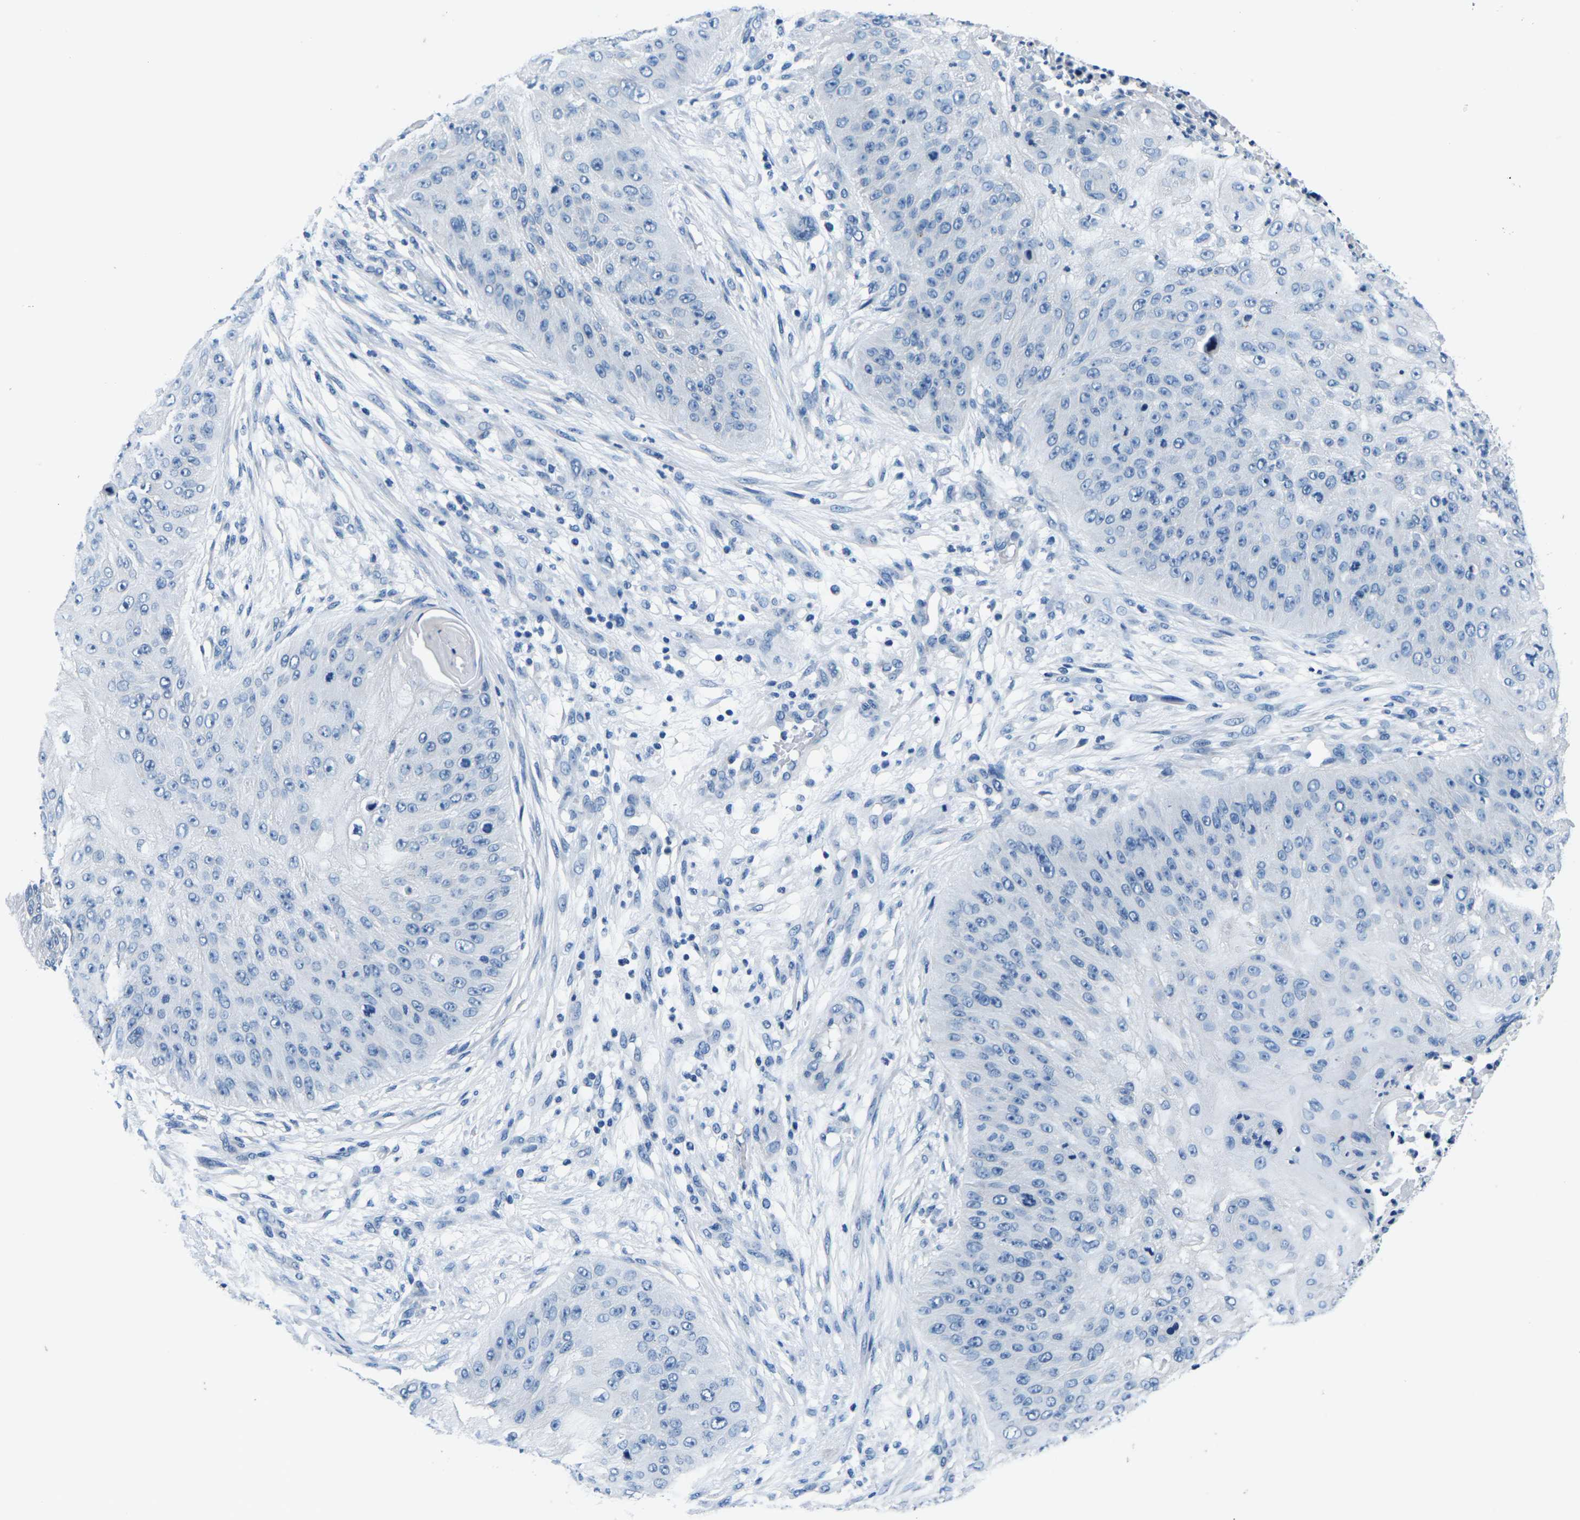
{"staining": {"intensity": "negative", "quantity": "none", "location": "none"}, "tissue": "skin cancer", "cell_type": "Tumor cells", "image_type": "cancer", "snomed": [{"axis": "morphology", "description": "Squamous cell carcinoma, NOS"}, {"axis": "topography", "description": "Skin"}], "caption": "Immunohistochemistry histopathology image of neoplastic tissue: squamous cell carcinoma (skin) stained with DAB (3,3'-diaminobenzidine) displays no significant protein staining in tumor cells. (IHC, brightfield microscopy, high magnification).", "gene": "UMOD", "patient": {"sex": "female", "age": 80}}